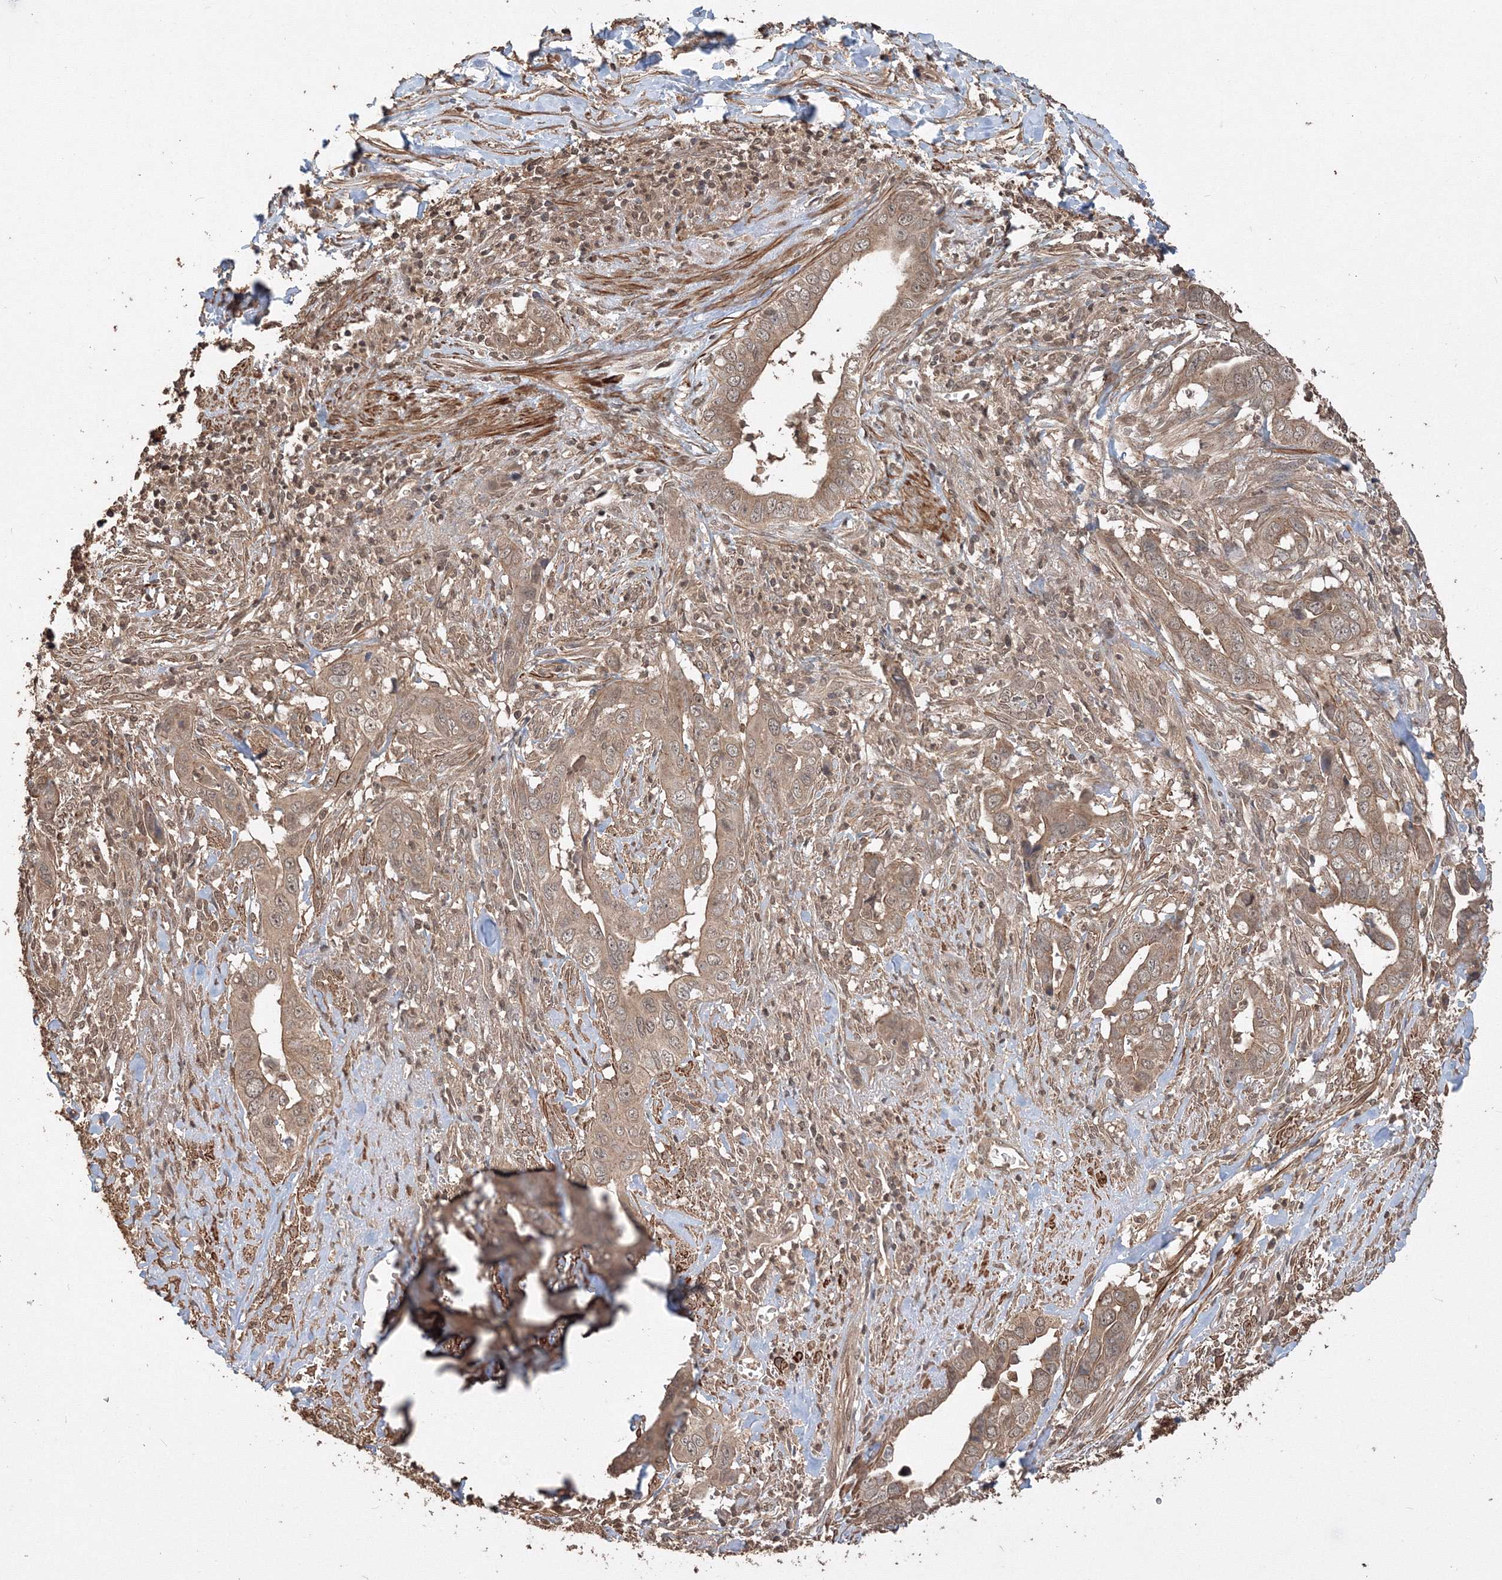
{"staining": {"intensity": "weak", "quantity": ">75%", "location": "cytoplasmic/membranous"}, "tissue": "liver cancer", "cell_type": "Tumor cells", "image_type": "cancer", "snomed": [{"axis": "morphology", "description": "Cholangiocarcinoma"}, {"axis": "topography", "description": "Liver"}], "caption": "Immunohistochemistry of liver cancer (cholangiocarcinoma) demonstrates low levels of weak cytoplasmic/membranous expression in about >75% of tumor cells. (DAB IHC, brown staining for protein, blue staining for nuclei).", "gene": "CCDC122", "patient": {"sex": "female", "age": 79}}